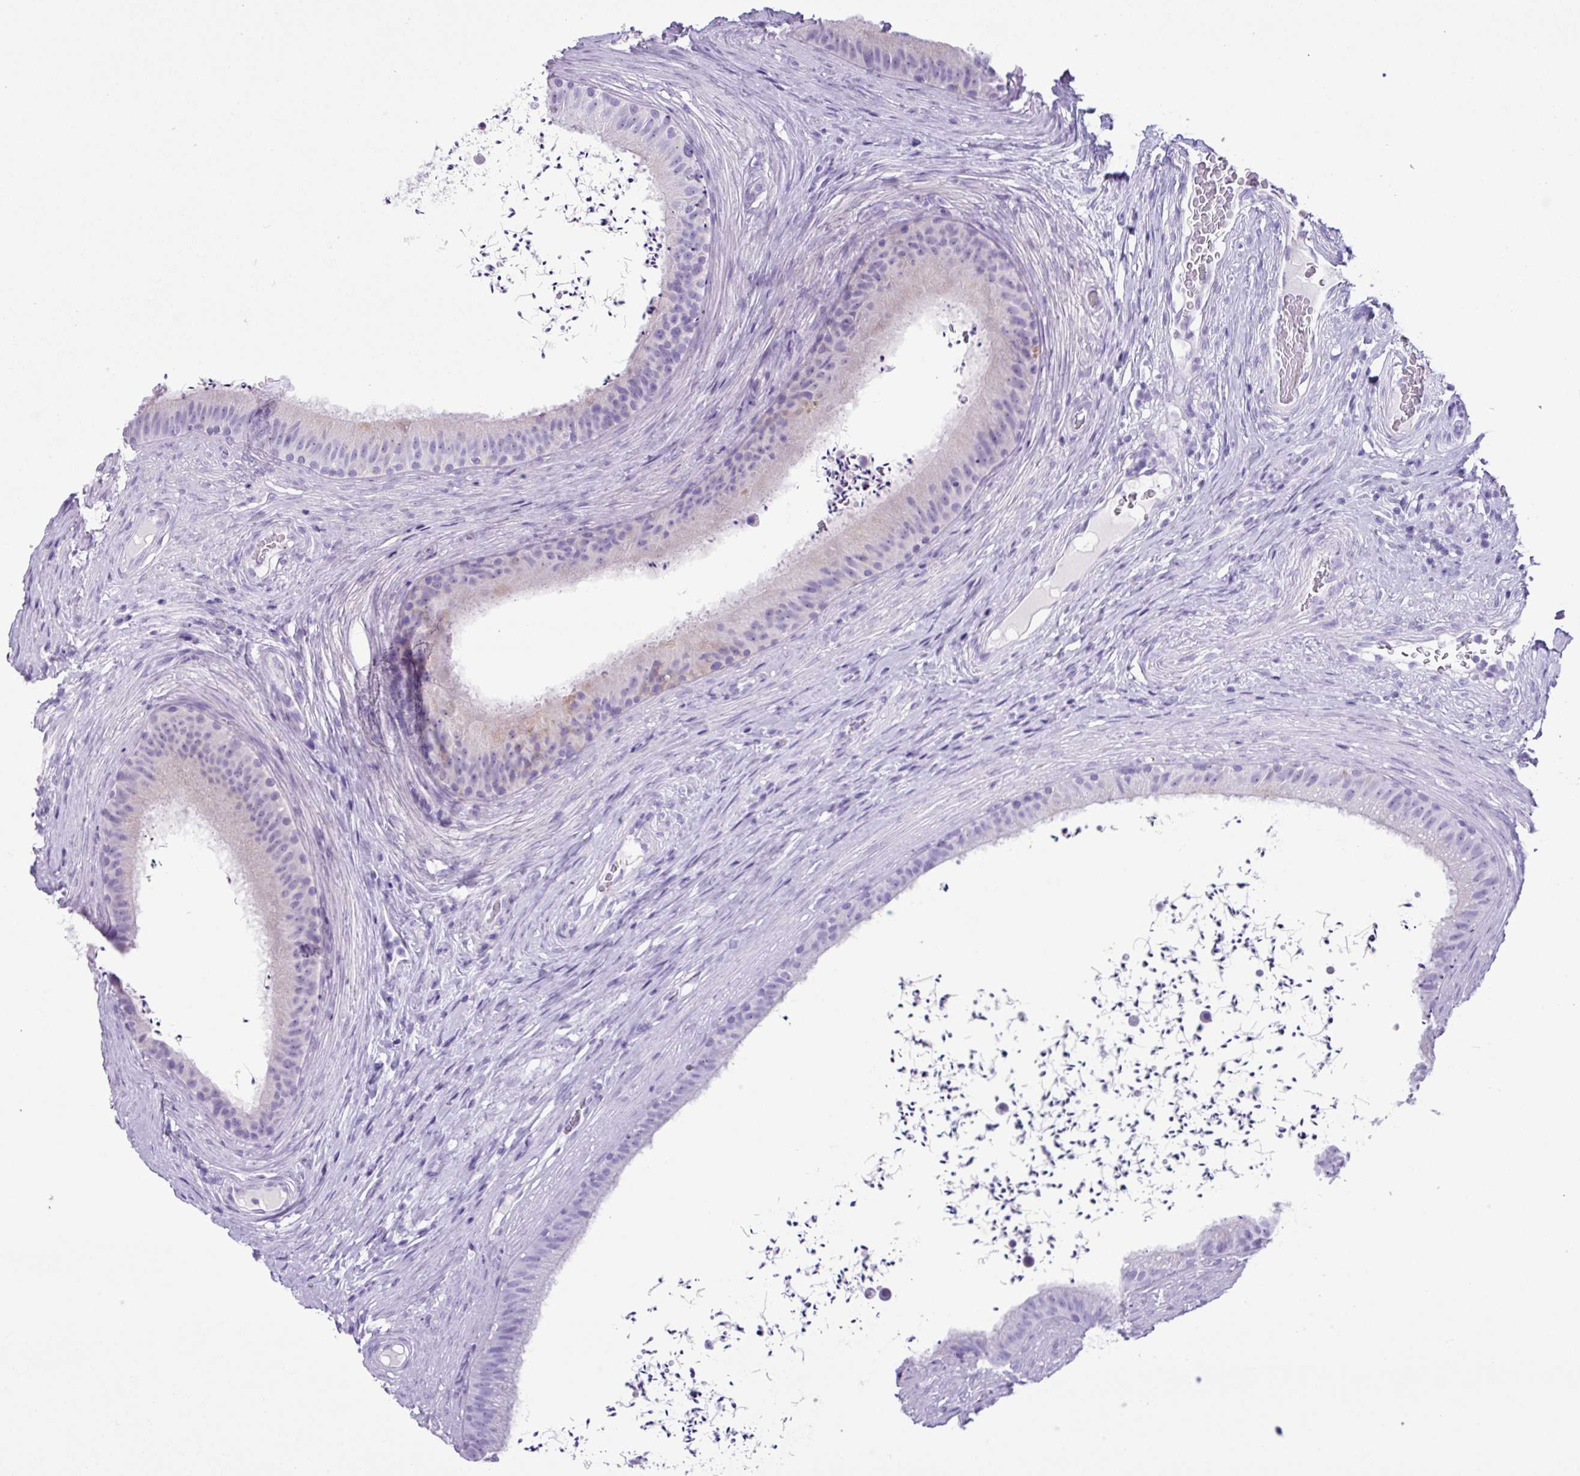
{"staining": {"intensity": "negative", "quantity": "none", "location": "none"}, "tissue": "epididymis", "cell_type": "Glandular cells", "image_type": "normal", "snomed": [{"axis": "morphology", "description": "Normal tissue, NOS"}, {"axis": "topography", "description": "Testis"}, {"axis": "topography", "description": "Epididymis"}], "caption": "The micrograph reveals no staining of glandular cells in normal epididymis.", "gene": "AGO3", "patient": {"sex": "male", "age": 41}}